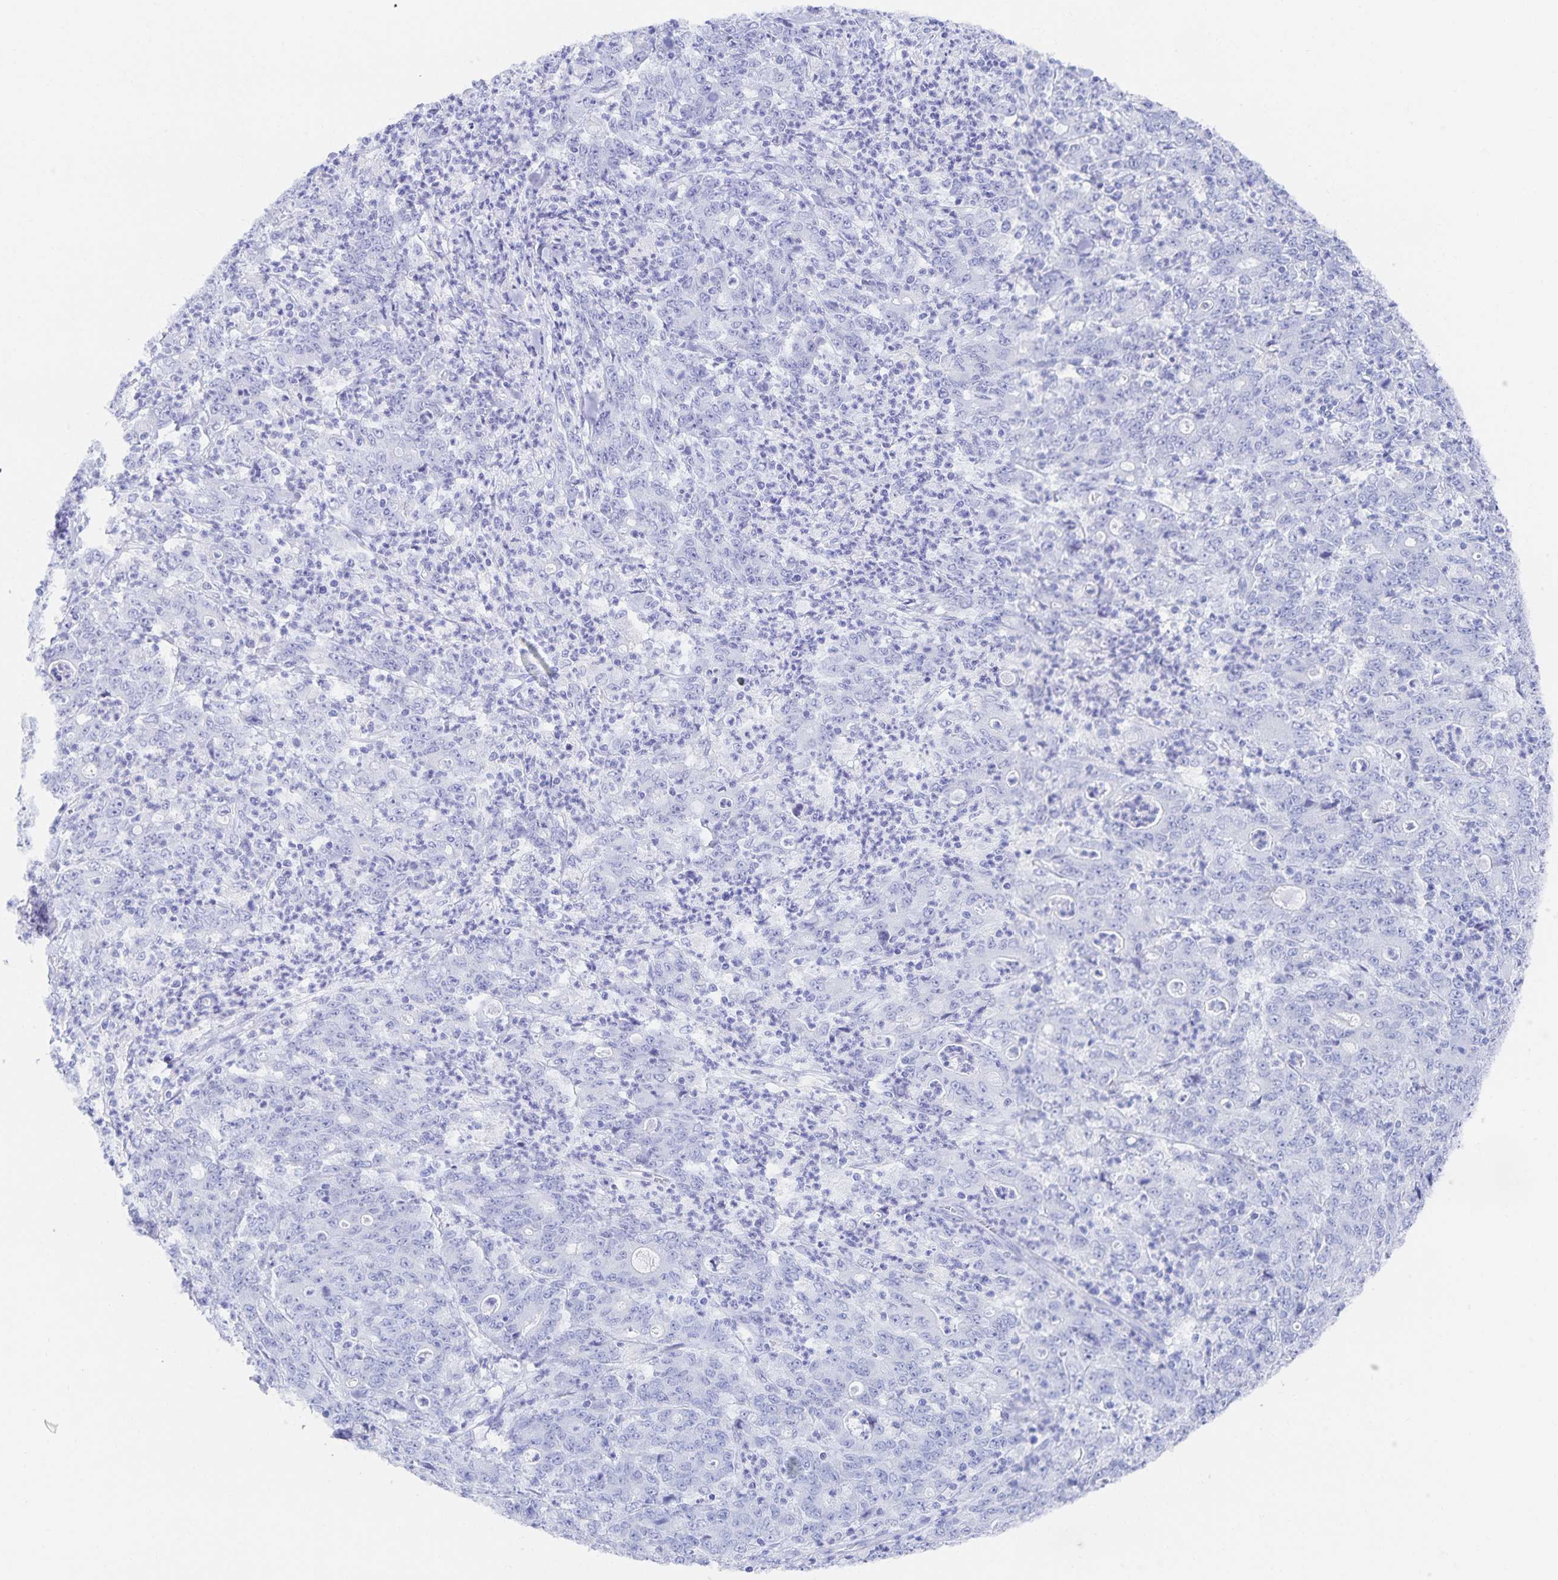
{"staining": {"intensity": "negative", "quantity": "none", "location": "none"}, "tissue": "stomach cancer", "cell_type": "Tumor cells", "image_type": "cancer", "snomed": [{"axis": "morphology", "description": "Adenocarcinoma, NOS"}, {"axis": "topography", "description": "Stomach, lower"}], "caption": "The photomicrograph exhibits no significant staining in tumor cells of adenocarcinoma (stomach).", "gene": "SNTN", "patient": {"sex": "female", "age": 71}}